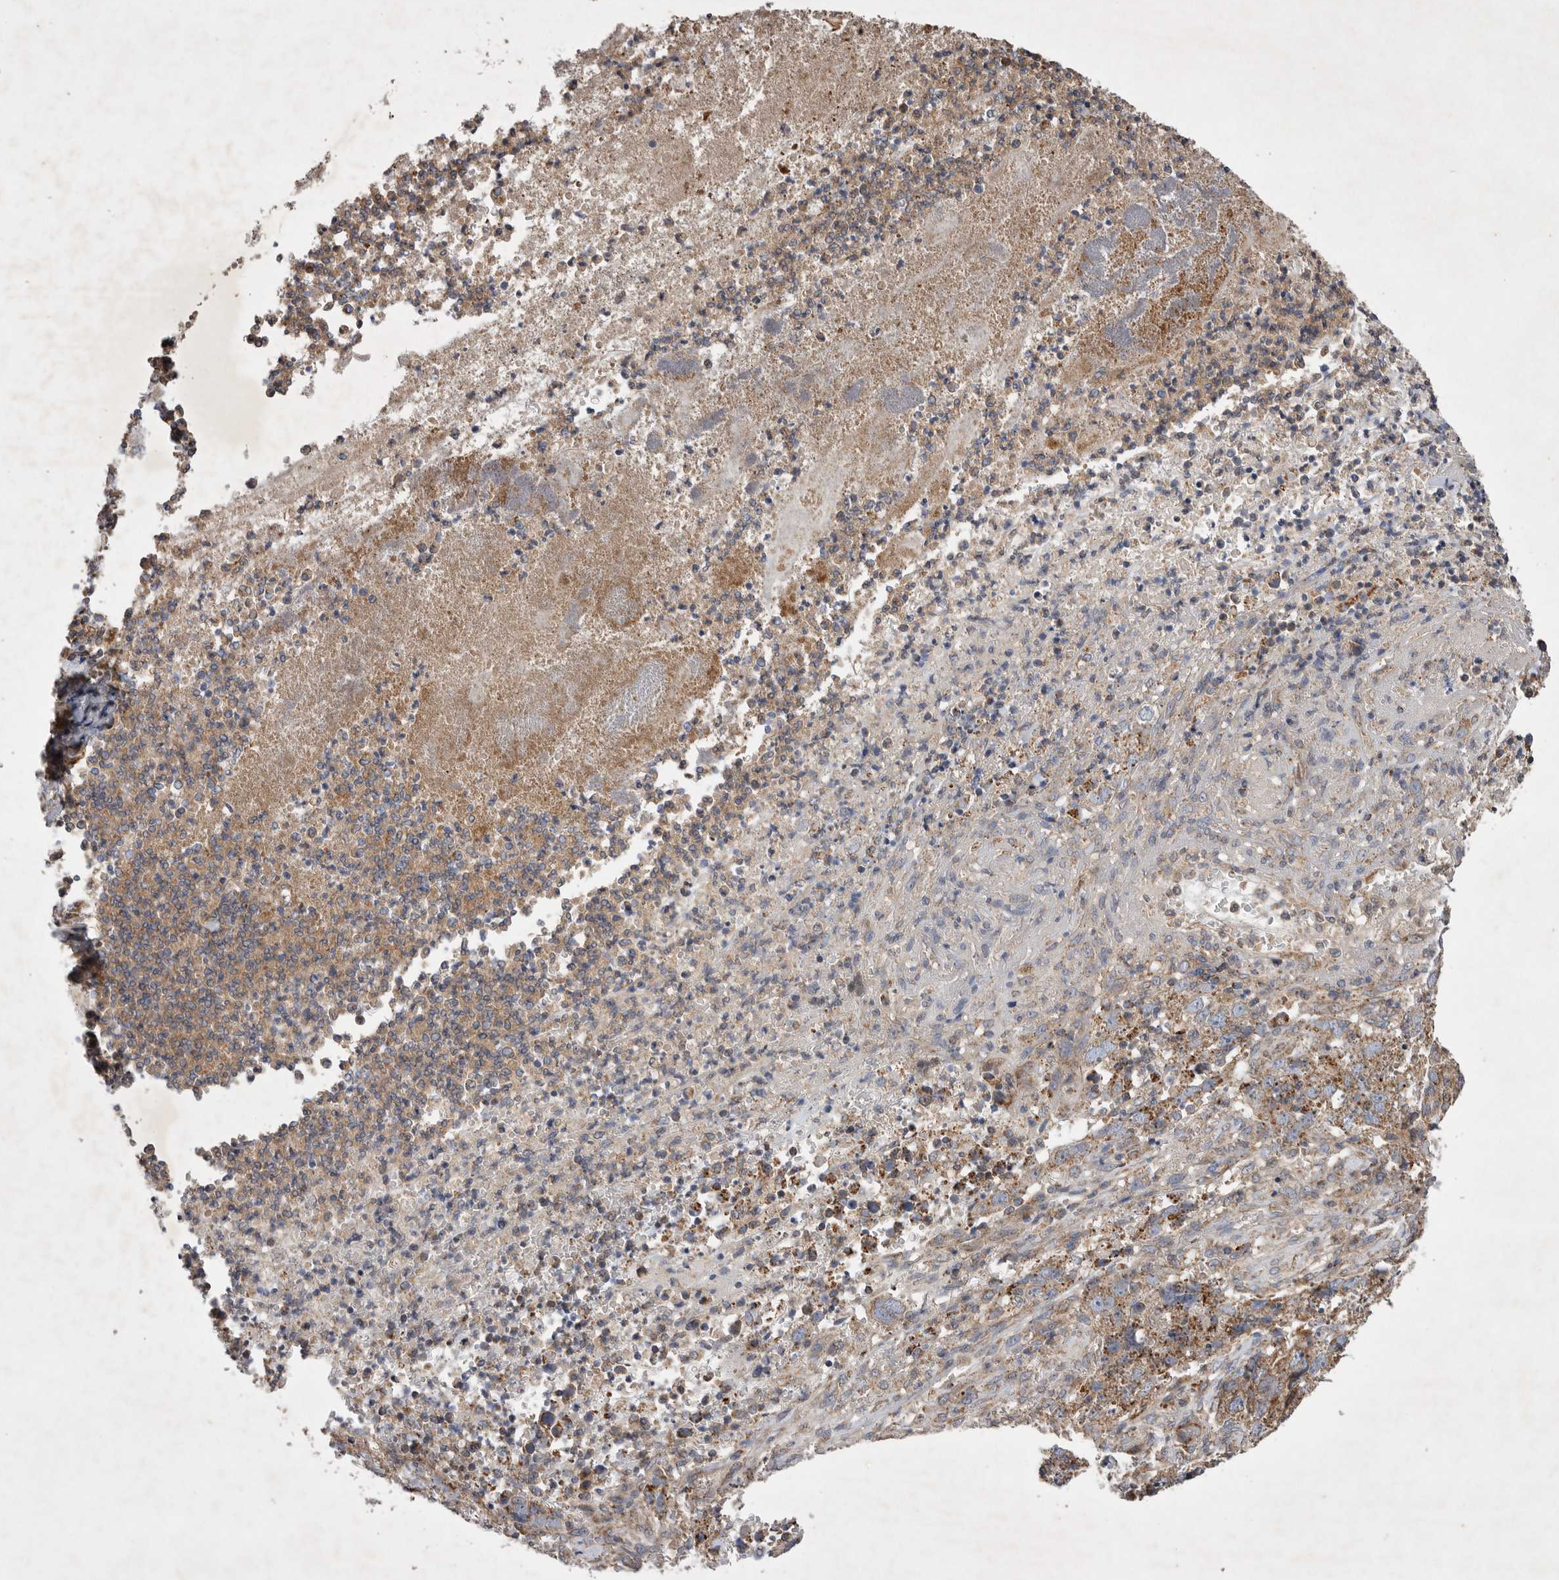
{"staining": {"intensity": "moderate", "quantity": ">75%", "location": "cytoplasmic/membranous"}, "tissue": "stomach cancer", "cell_type": "Tumor cells", "image_type": "cancer", "snomed": [{"axis": "morphology", "description": "Adenocarcinoma, NOS"}, {"axis": "topography", "description": "Stomach"}], "caption": "There is medium levels of moderate cytoplasmic/membranous staining in tumor cells of adenocarcinoma (stomach), as demonstrated by immunohistochemical staining (brown color).", "gene": "KIF21B", "patient": {"sex": "male", "age": 48}}